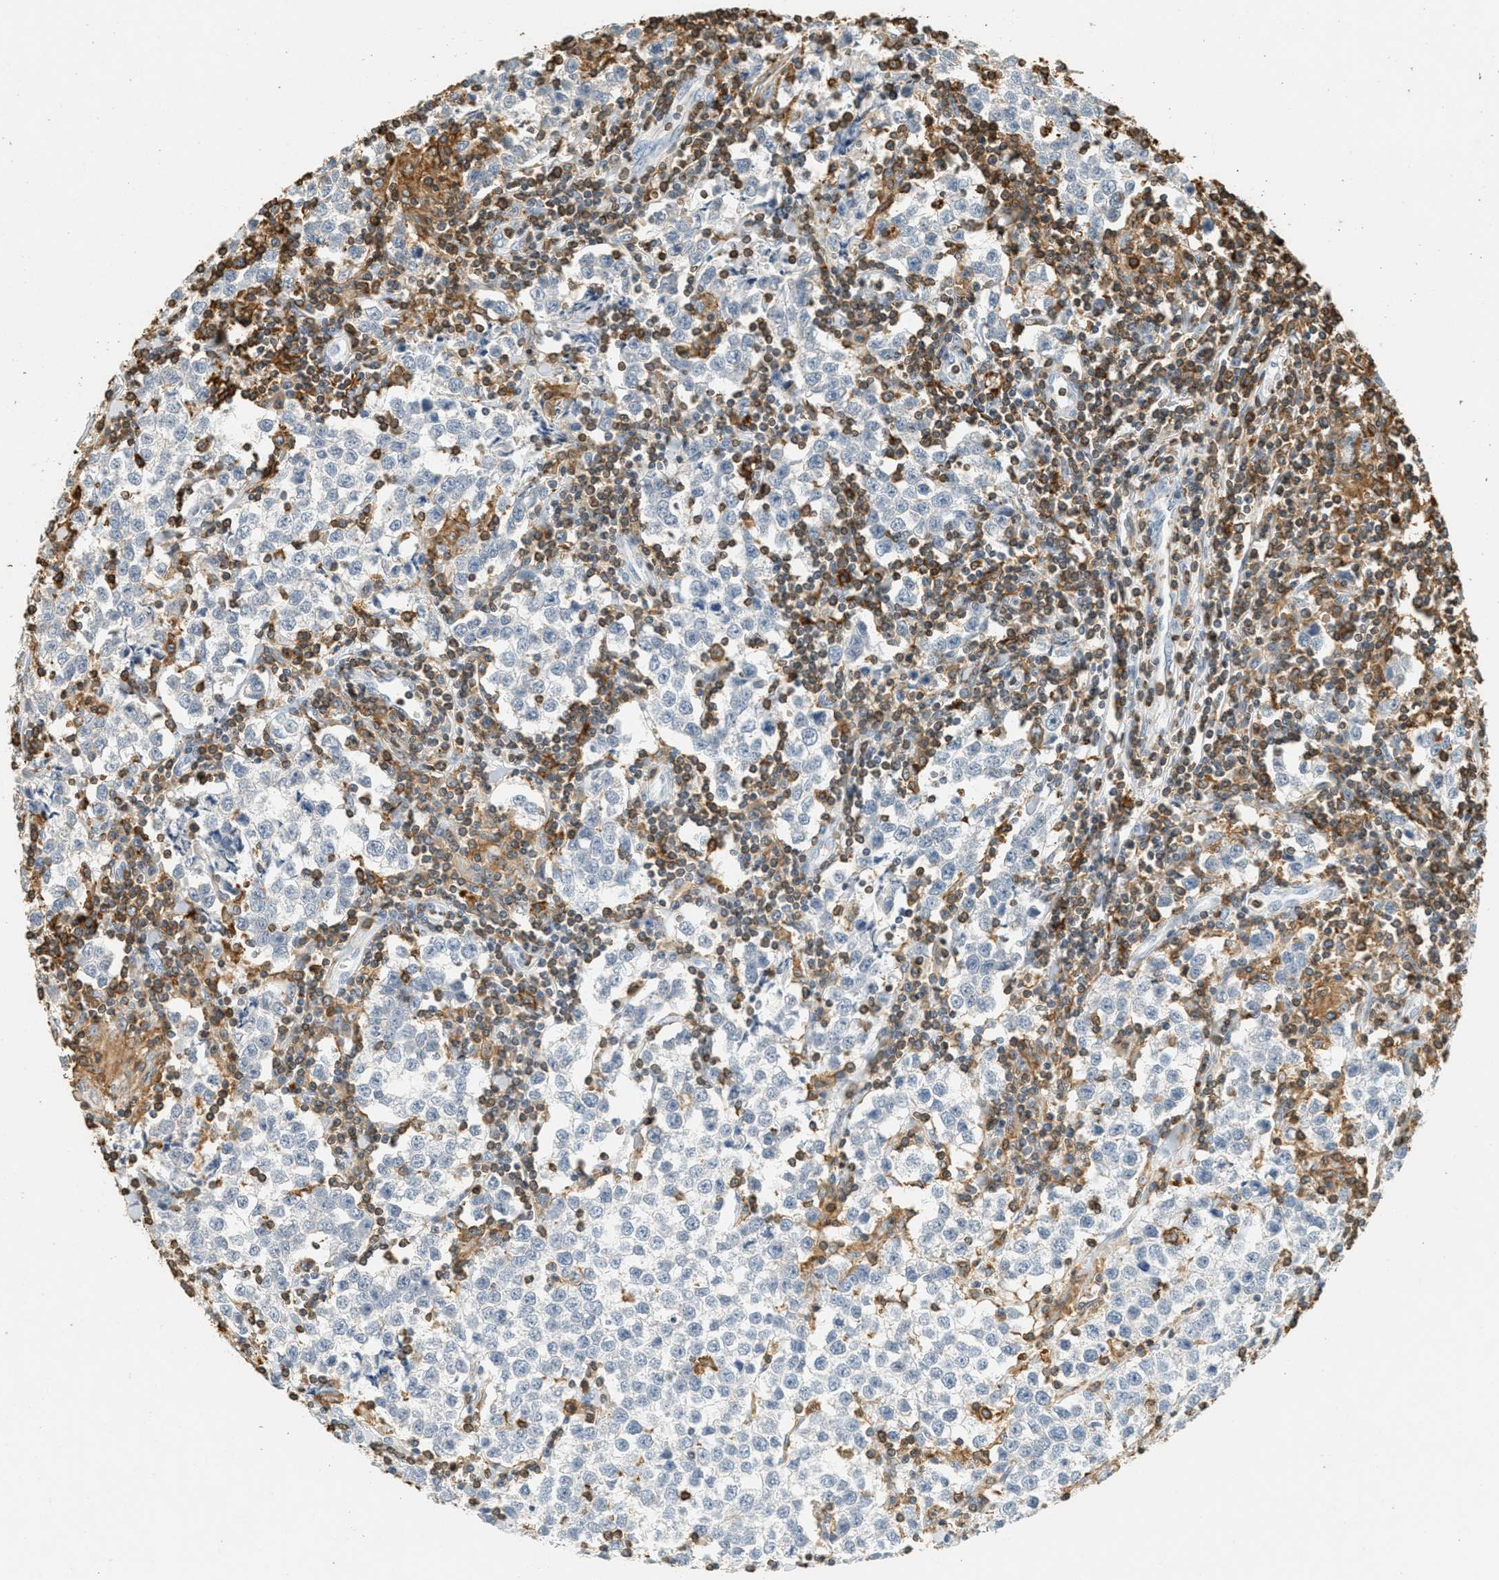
{"staining": {"intensity": "negative", "quantity": "none", "location": "none"}, "tissue": "testis cancer", "cell_type": "Tumor cells", "image_type": "cancer", "snomed": [{"axis": "morphology", "description": "Seminoma, NOS"}, {"axis": "morphology", "description": "Carcinoma, Embryonal, NOS"}, {"axis": "topography", "description": "Testis"}], "caption": "Testis embryonal carcinoma stained for a protein using IHC shows no positivity tumor cells.", "gene": "LSP1", "patient": {"sex": "male", "age": 36}}